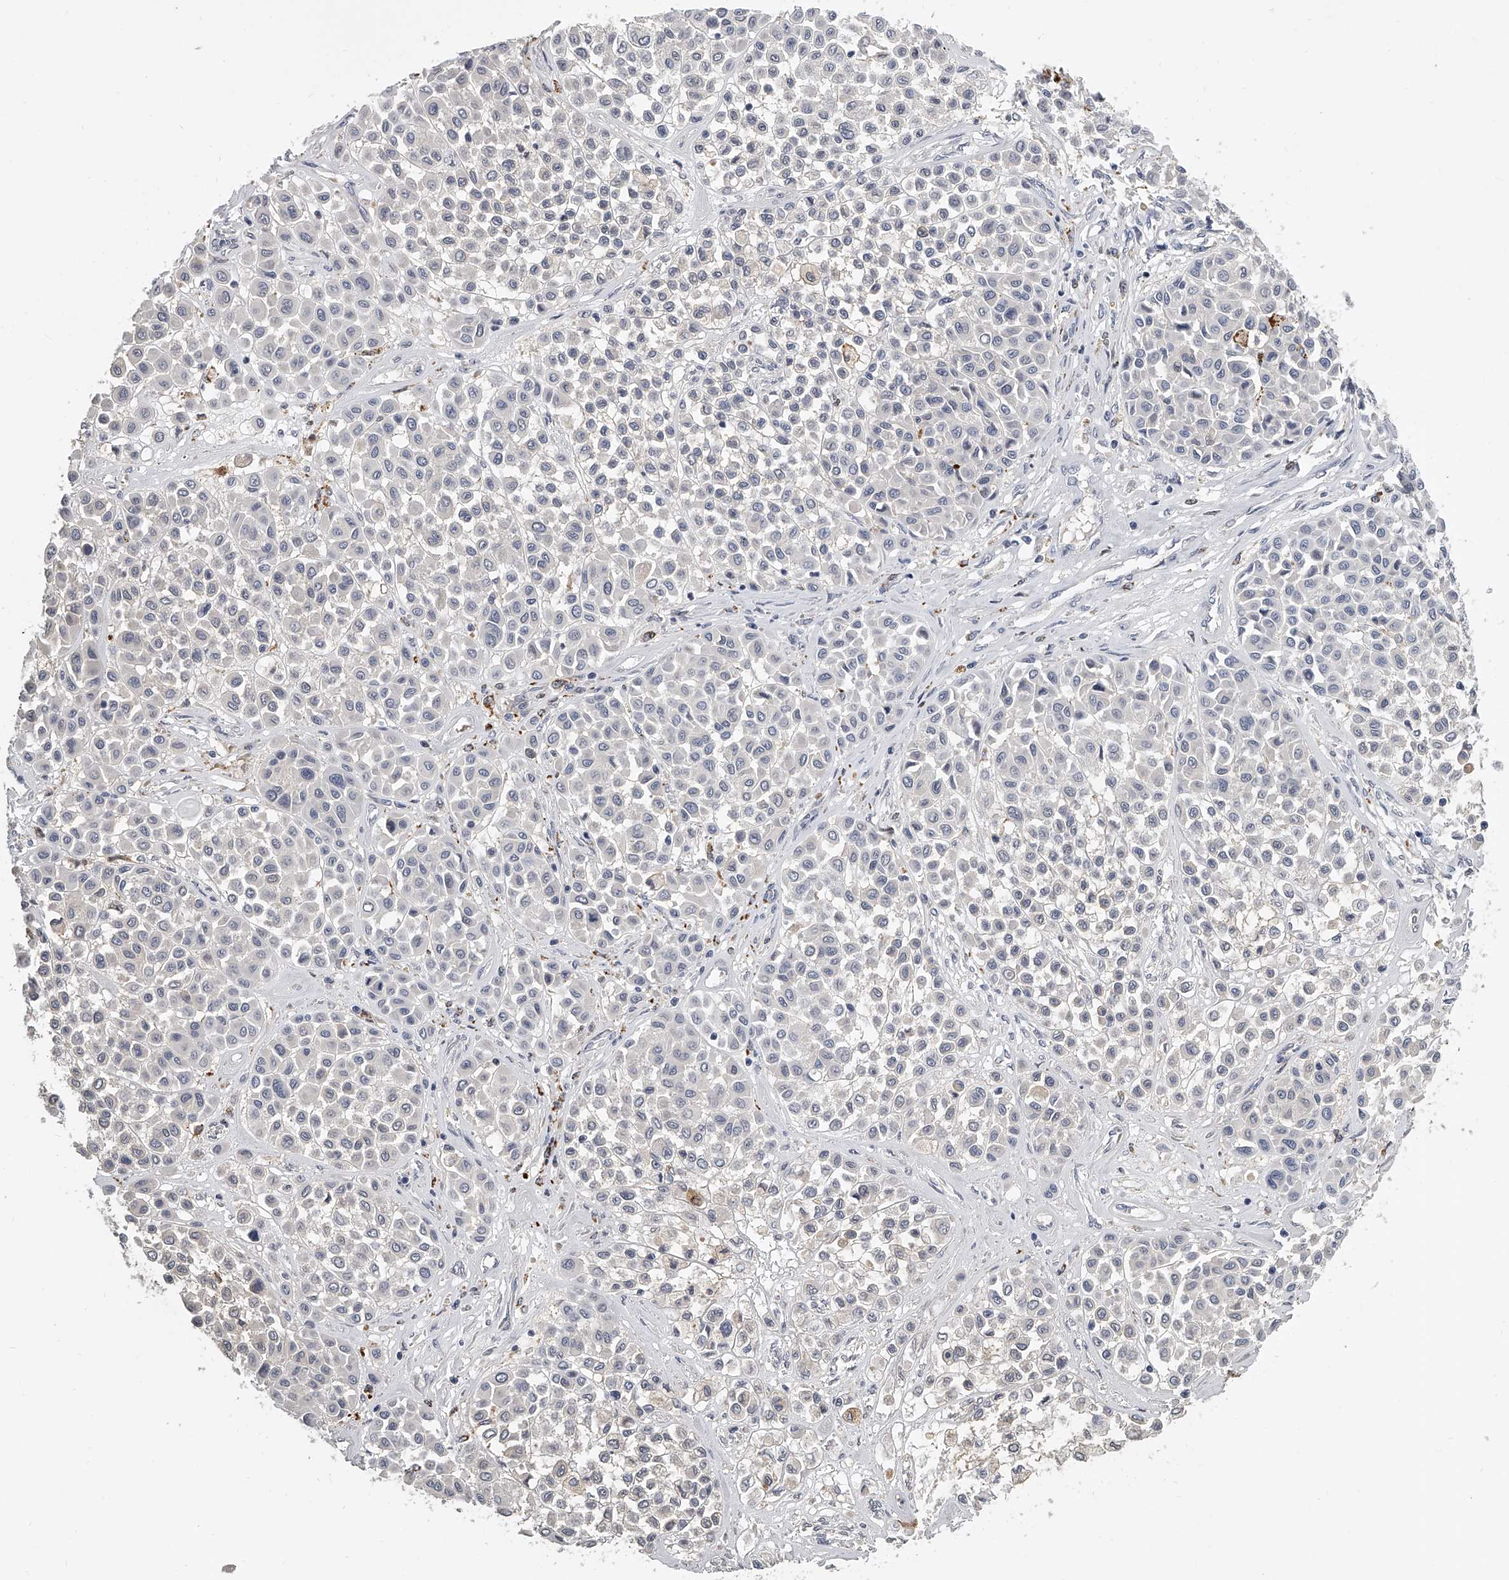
{"staining": {"intensity": "negative", "quantity": "none", "location": "none"}, "tissue": "melanoma", "cell_type": "Tumor cells", "image_type": "cancer", "snomed": [{"axis": "morphology", "description": "Malignant melanoma, Metastatic site"}, {"axis": "topography", "description": "Soft tissue"}], "caption": "Tumor cells are negative for brown protein staining in melanoma. The staining was performed using DAB to visualize the protein expression in brown, while the nuclei were stained in blue with hematoxylin (Magnification: 20x).", "gene": "KLHL7", "patient": {"sex": "male", "age": 41}}